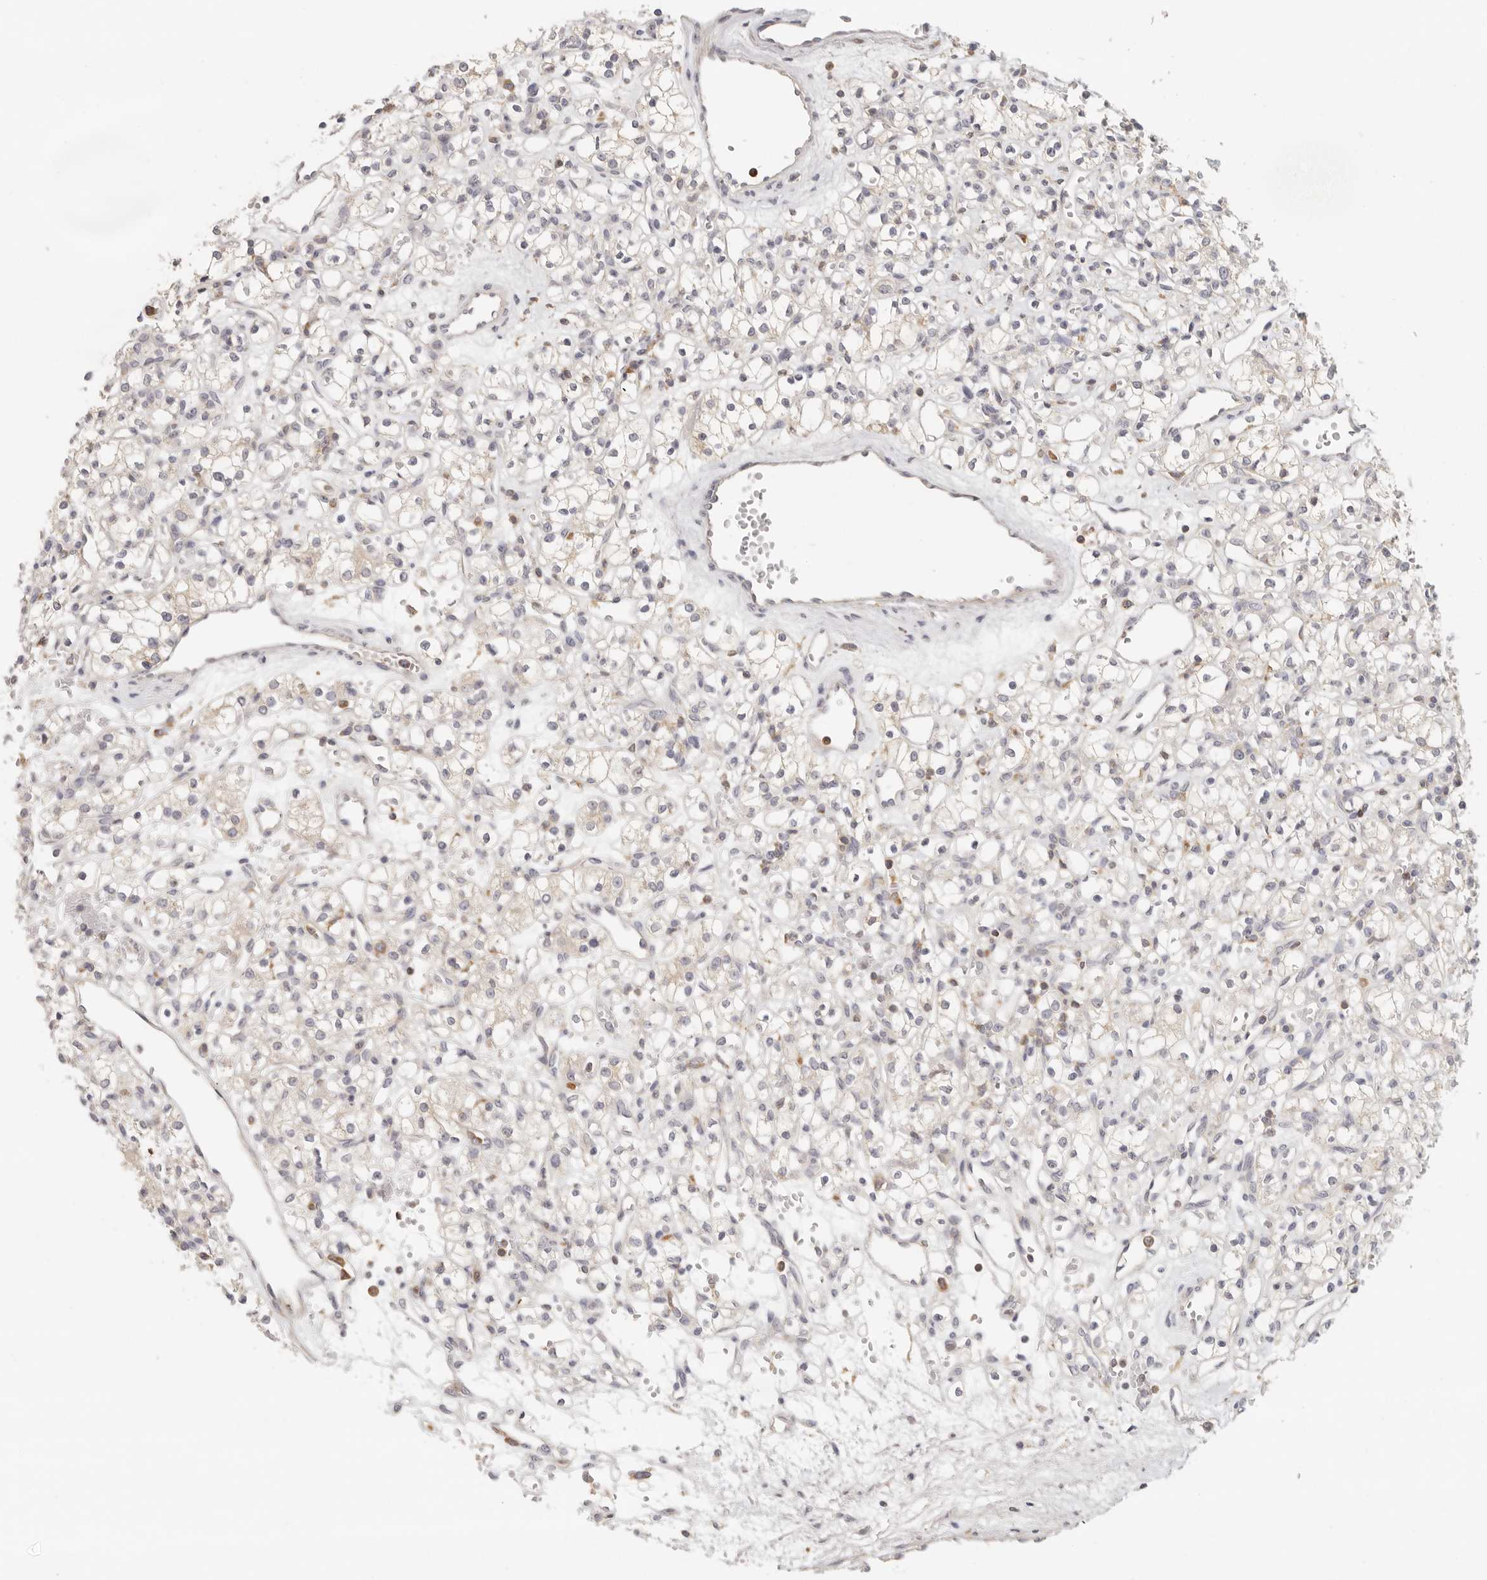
{"staining": {"intensity": "weak", "quantity": "<25%", "location": "cytoplasmic/membranous"}, "tissue": "renal cancer", "cell_type": "Tumor cells", "image_type": "cancer", "snomed": [{"axis": "morphology", "description": "Adenocarcinoma, NOS"}, {"axis": "topography", "description": "Kidney"}], "caption": "An IHC histopathology image of renal adenocarcinoma is shown. There is no staining in tumor cells of renal adenocarcinoma.", "gene": "ANXA9", "patient": {"sex": "female", "age": 59}}